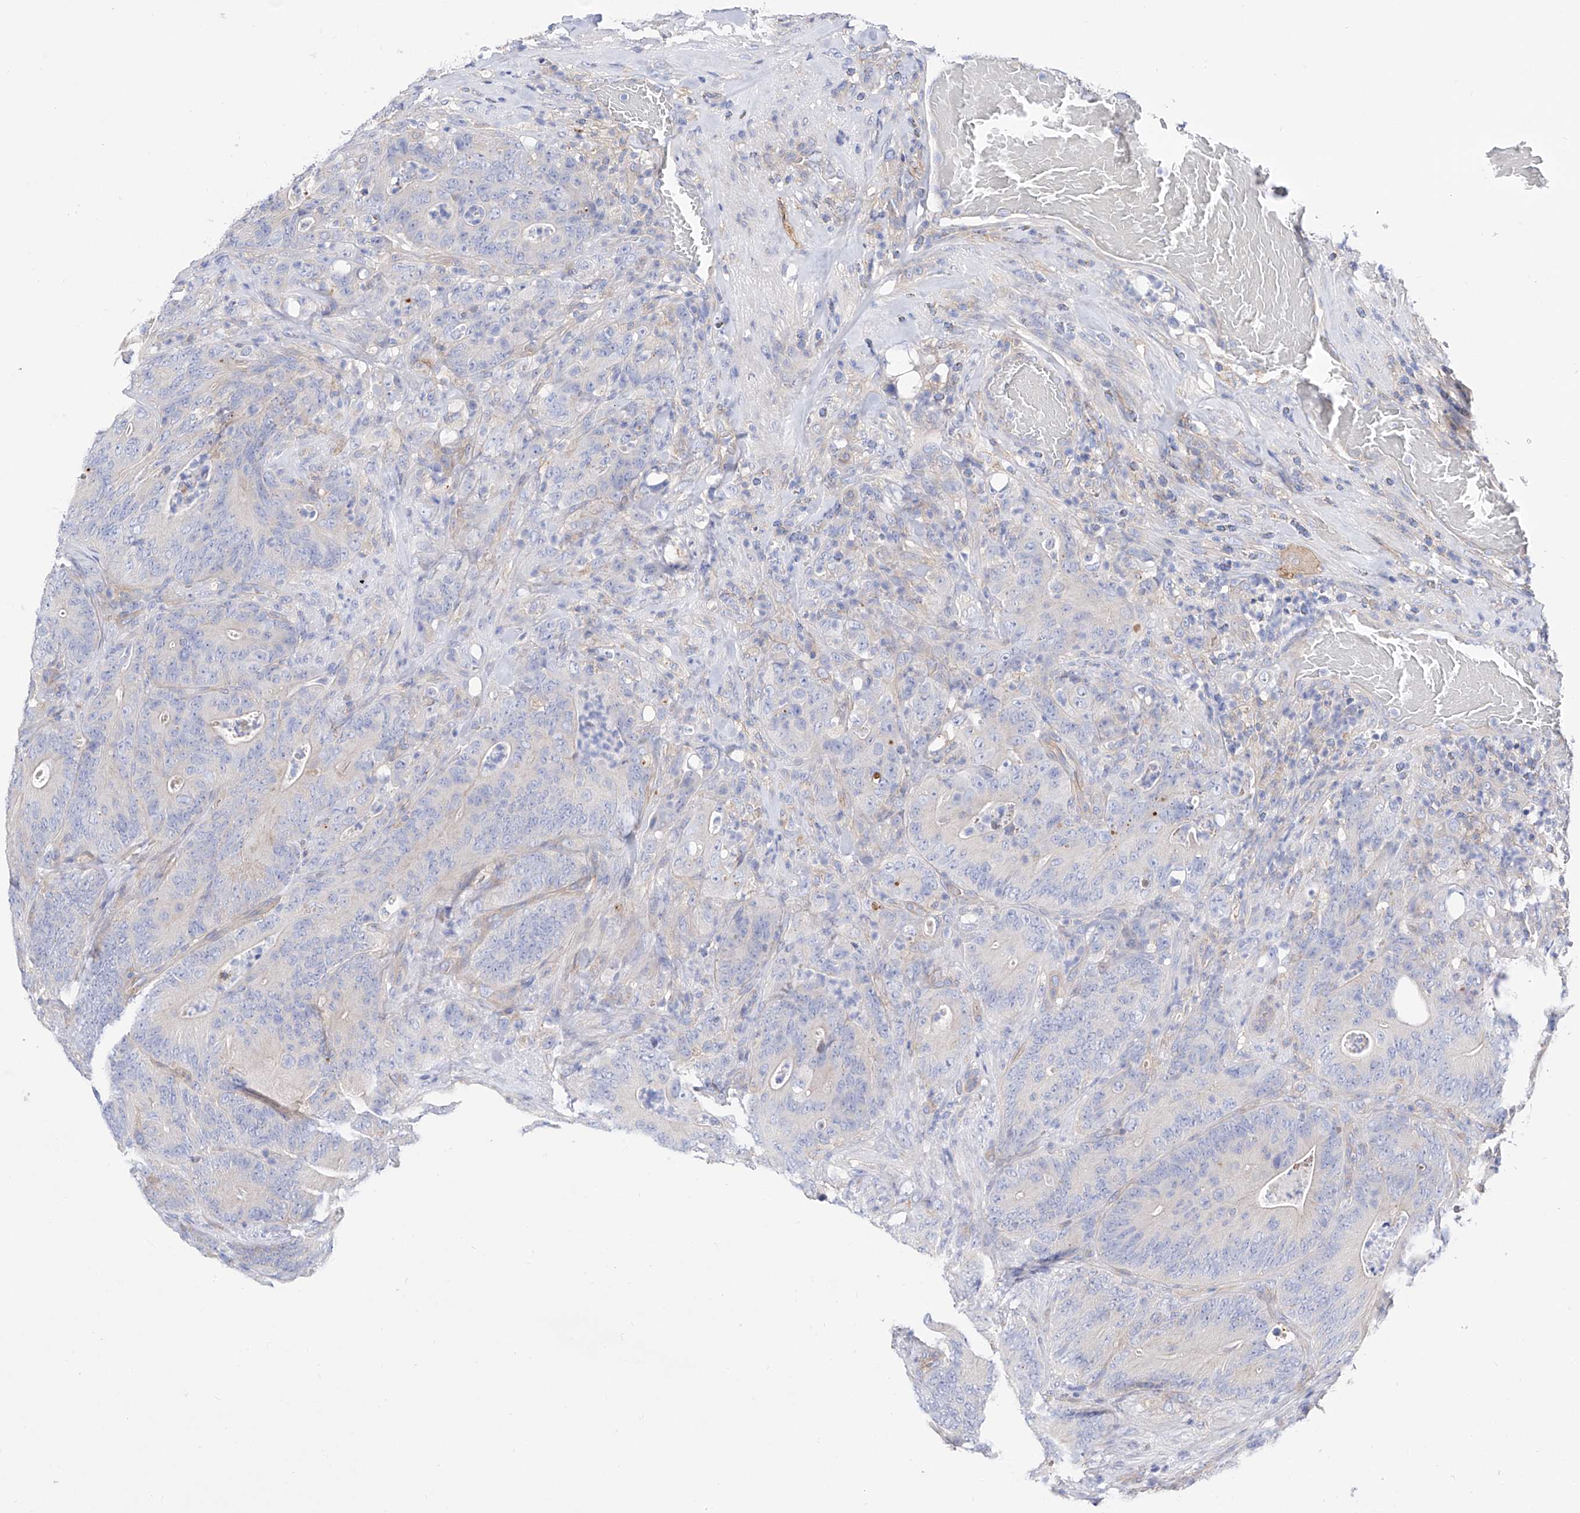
{"staining": {"intensity": "weak", "quantity": "25%-75%", "location": "cytoplasmic/membranous"}, "tissue": "colorectal cancer", "cell_type": "Tumor cells", "image_type": "cancer", "snomed": [{"axis": "morphology", "description": "Normal tissue, NOS"}, {"axis": "topography", "description": "Colon"}], "caption": "Immunohistochemistry (IHC) of human colorectal cancer exhibits low levels of weak cytoplasmic/membranous positivity in about 25%-75% of tumor cells. Using DAB (3,3'-diaminobenzidine) (brown) and hematoxylin (blue) stains, captured at high magnification using brightfield microscopy.", "gene": "ZNF653", "patient": {"sex": "female", "age": 82}}